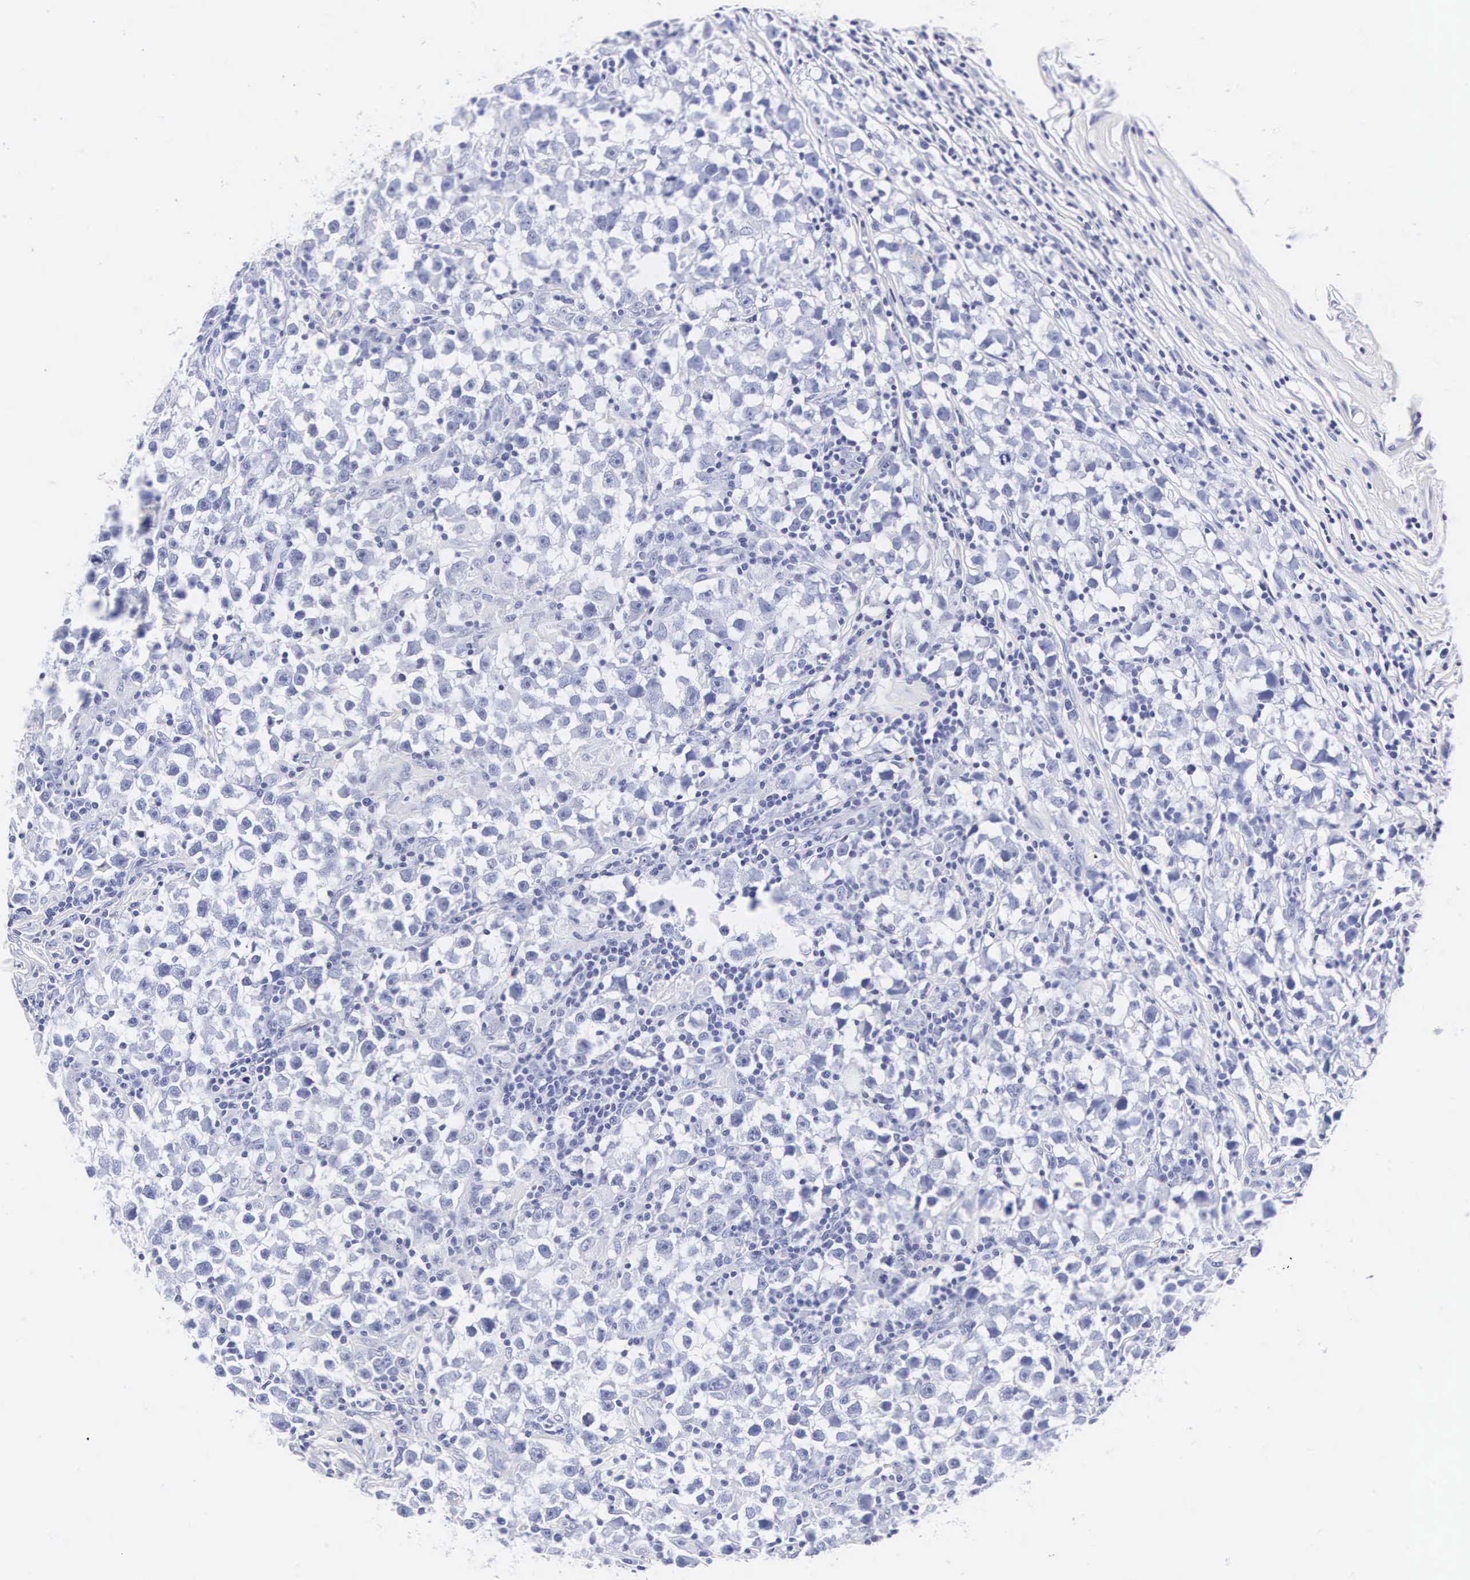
{"staining": {"intensity": "negative", "quantity": "none", "location": "none"}, "tissue": "testis cancer", "cell_type": "Tumor cells", "image_type": "cancer", "snomed": [{"axis": "morphology", "description": "Seminoma, NOS"}, {"axis": "topography", "description": "Testis"}], "caption": "A micrograph of testis seminoma stained for a protein shows no brown staining in tumor cells.", "gene": "INS", "patient": {"sex": "male", "age": 33}}